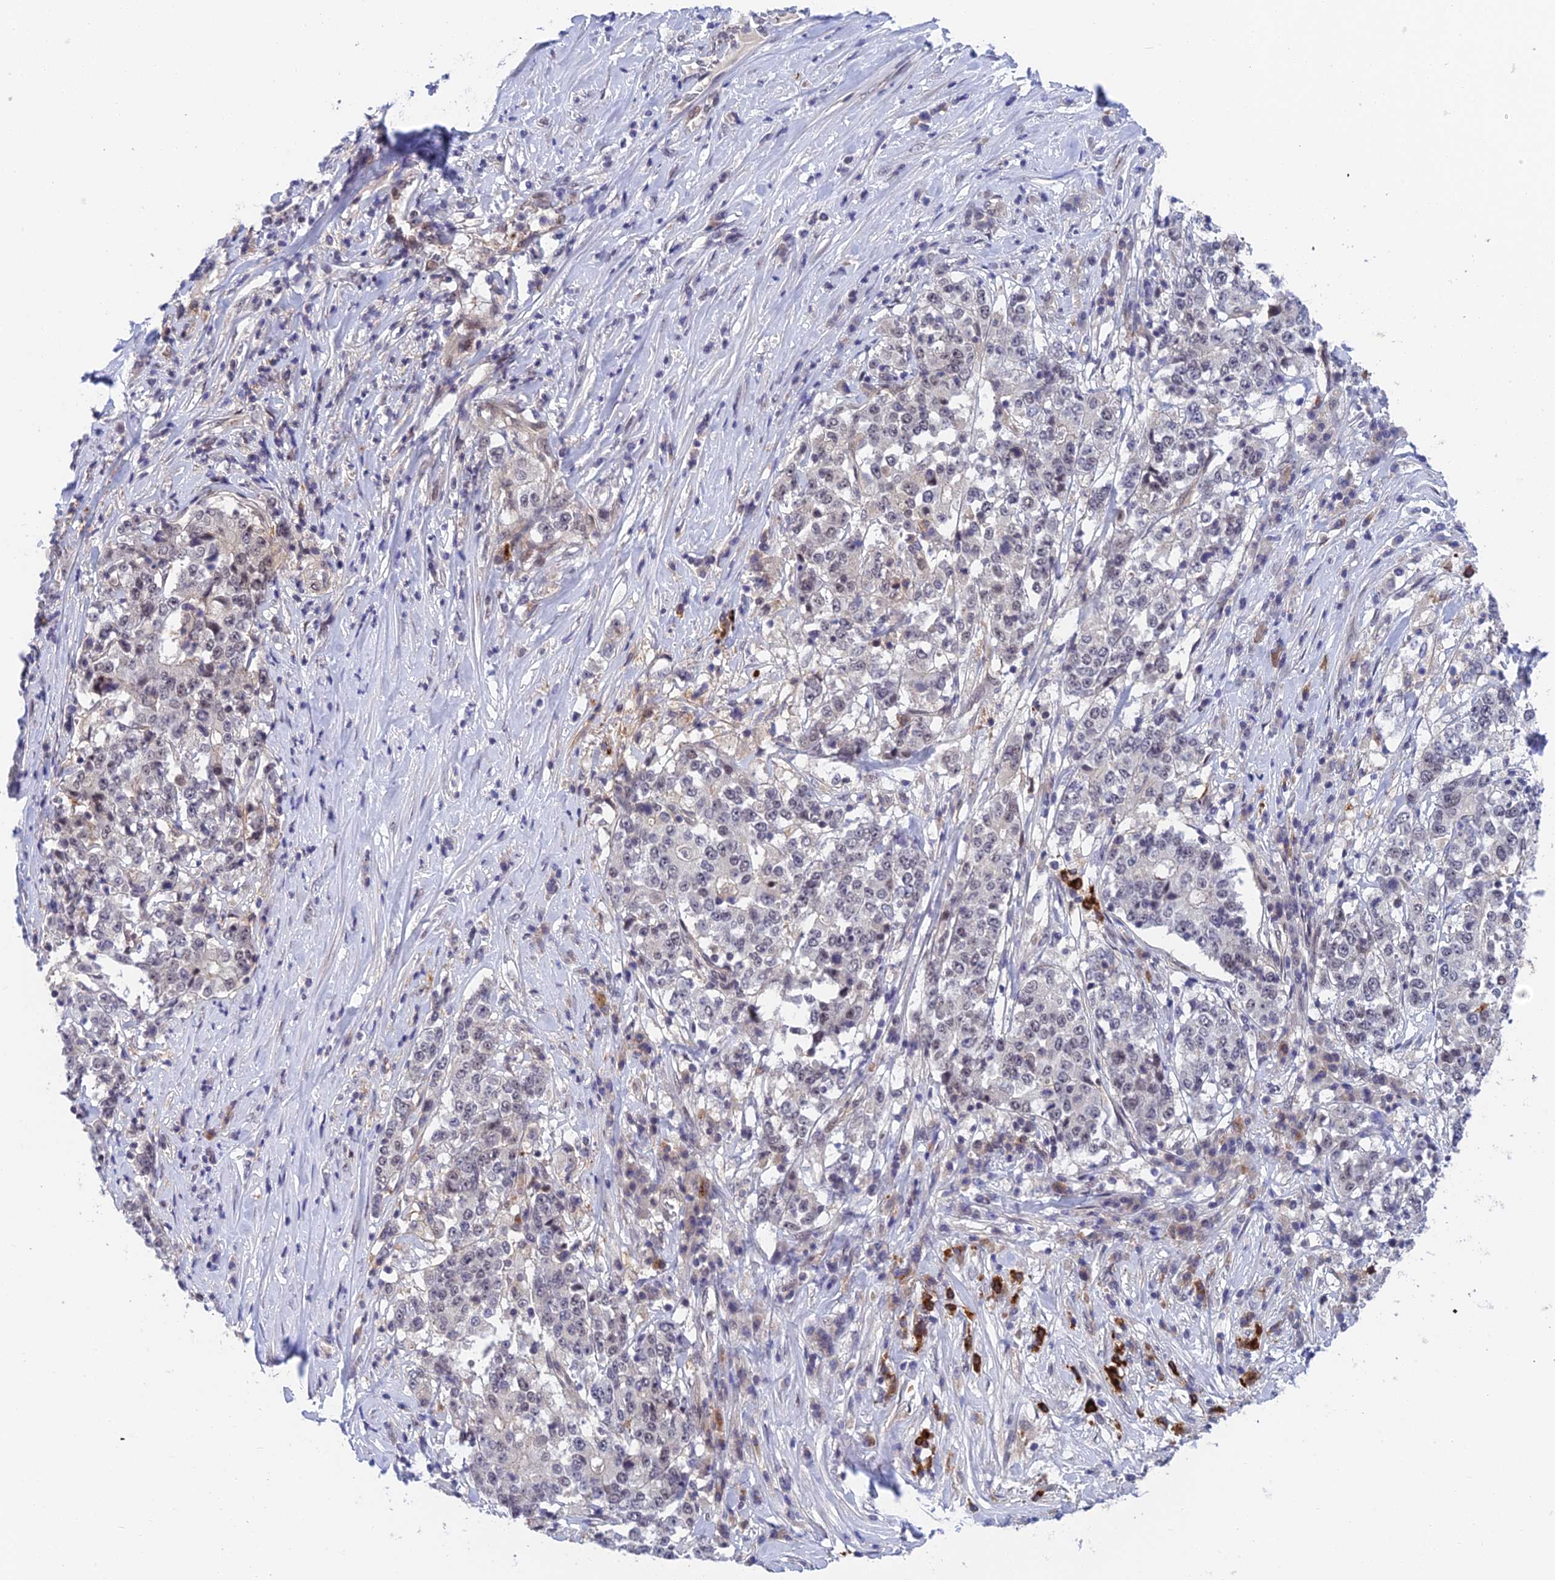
{"staining": {"intensity": "negative", "quantity": "none", "location": "none"}, "tissue": "stomach cancer", "cell_type": "Tumor cells", "image_type": "cancer", "snomed": [{"axis": "morphology", "description": "Adenocarcinoma, NOS"}, {"axis": "topography", "description": "Stomach"}], "caption": "IHC photomicrograph of human stomach cancer (adenocarcinoma) stained for a protein (brown), which exhibits no staining in tumor cells. Brightfield microscopy of immunohistochemistry stained with DAB (brown) and hematoxylin (blue), captured at high magnification.", "gene": "NSMCE1", "patient": {"sex": "male", "age": 59}}